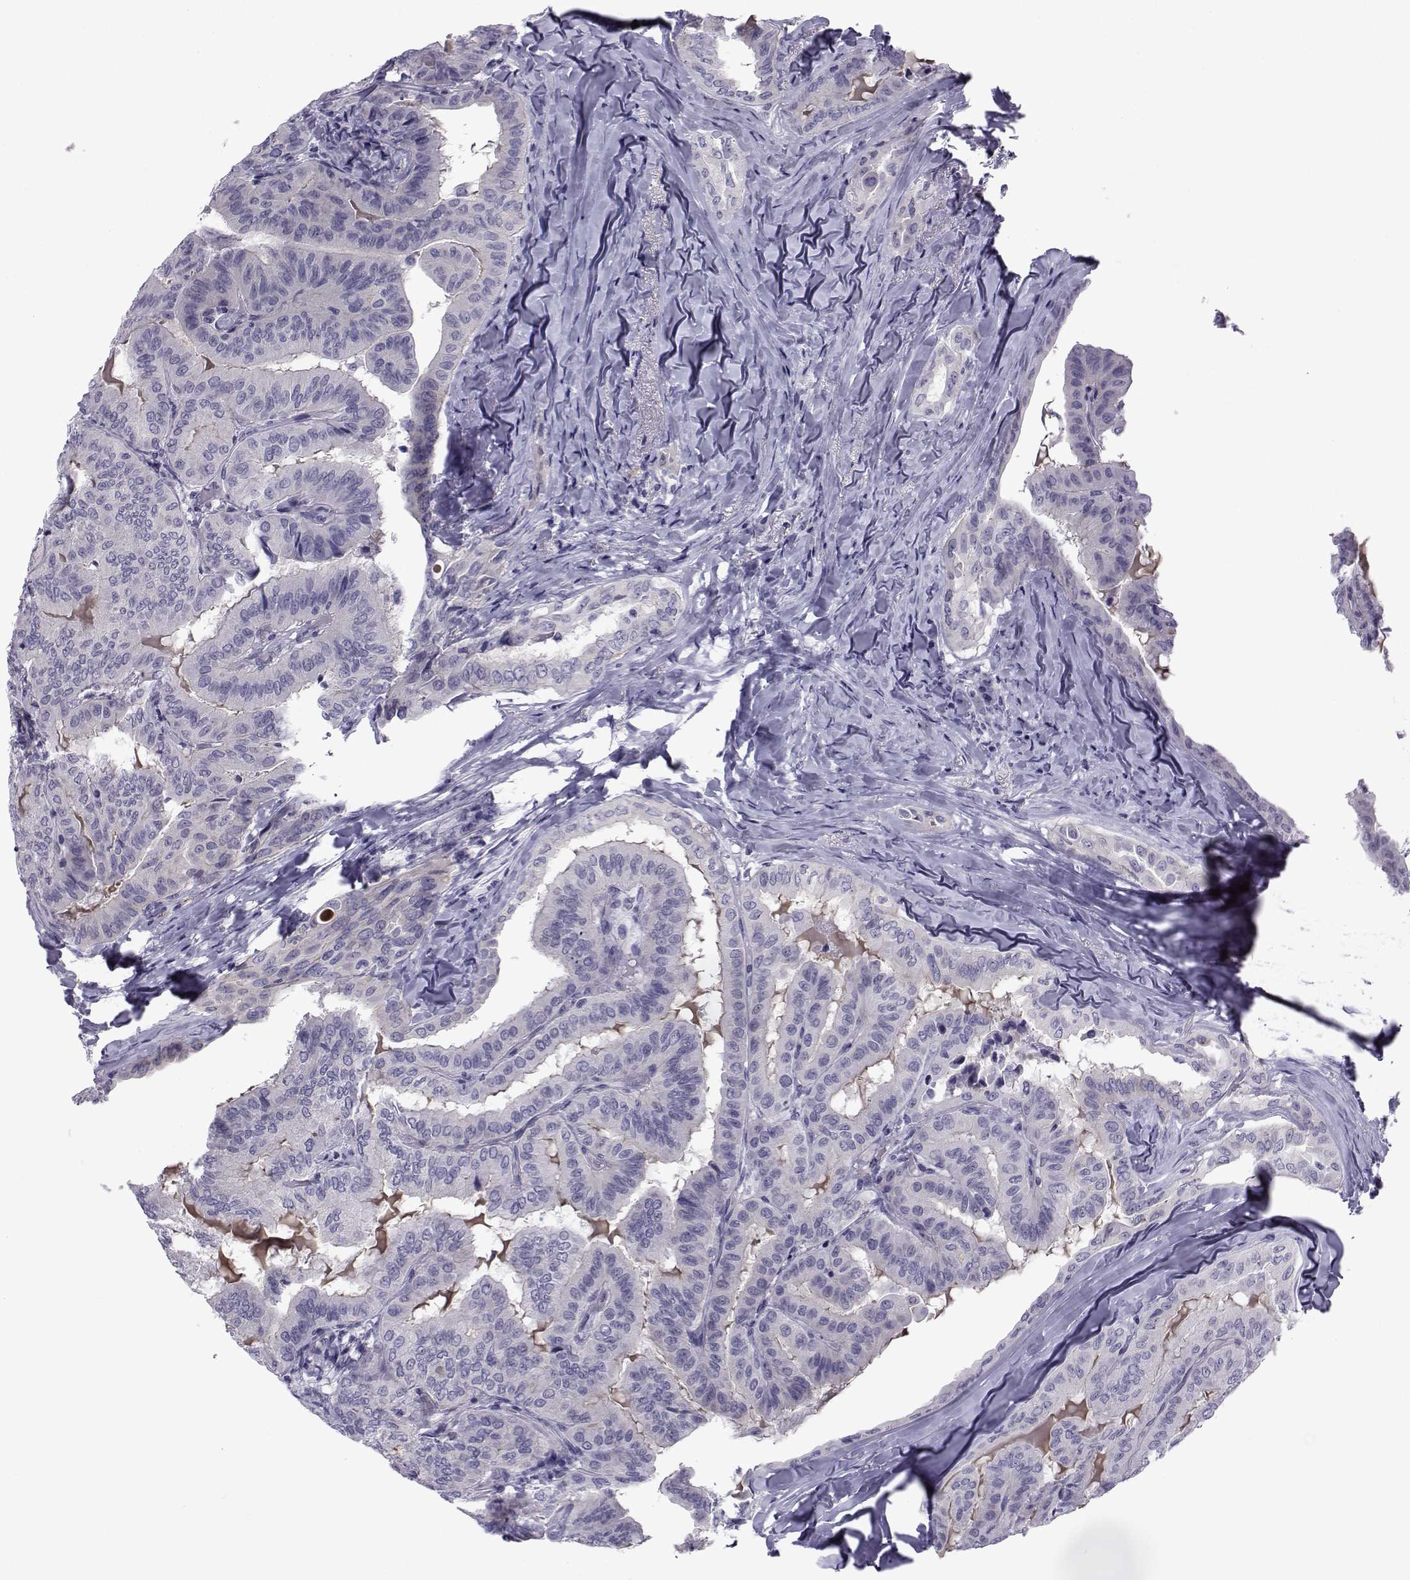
{"staining": {"intensity": "negative", "quantity": "none", "location": "none"}, "tissue": "thyroid cancer", "cell_type": "Tumor cells", "image_type": "cancer", "snomed": [{"axis": "morphology", "description": "Papillary adenocarcinoma, NOS"}, {"axis": "topography", "description": "Thyroid gland"}], "caption": "This micrograph is of papillary adenocarcinoma (thyroid) stained with IHC to label a protein in brown with the nuclei are counter-stained blue. There is no positivity in tumor cells.", "gene": "COL22A1", "patient": {"sex": "female", "age": 68}}